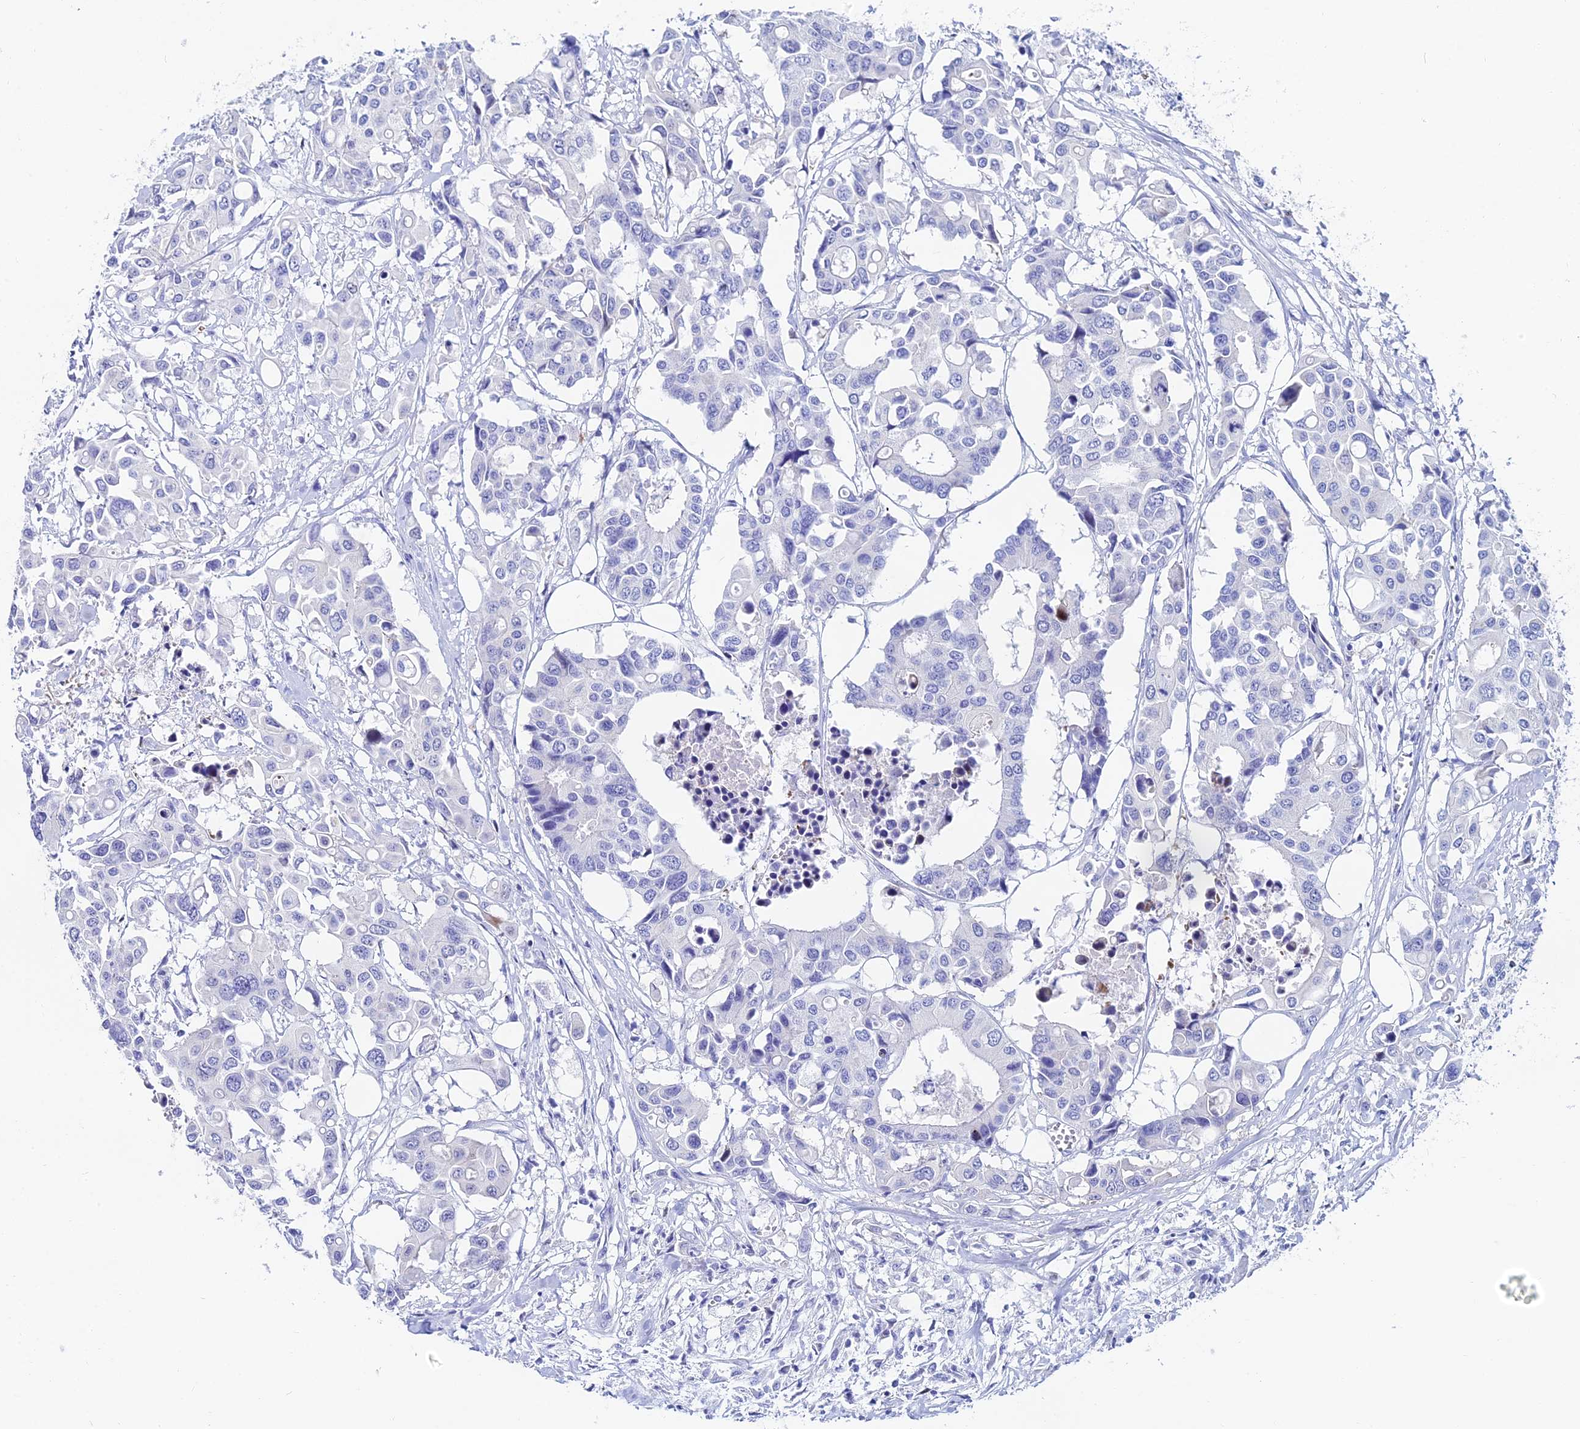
{"staining": {"intensity": "negative", "quantity": "none", "location": "none"}, "tissue": "colorectal cancer", "cell_type": "Tumor cells", "image_type": "cancer", "snomed": [{"axis": "morphology", "description": "Adenocarcinoma, NOS"}, {"axis": "topography", "description": "Colon"}], "caption": "An IHC micrograph of colorectal cancer (adenocarcinoma) is shown. There is no staining in tumor cells of colorectal cancer (adenocarcinoma). (DAB immunohistochemistry, high magnification).", "gene": "HSPA1L", "patient": {"sex": "male", "age": 77}}